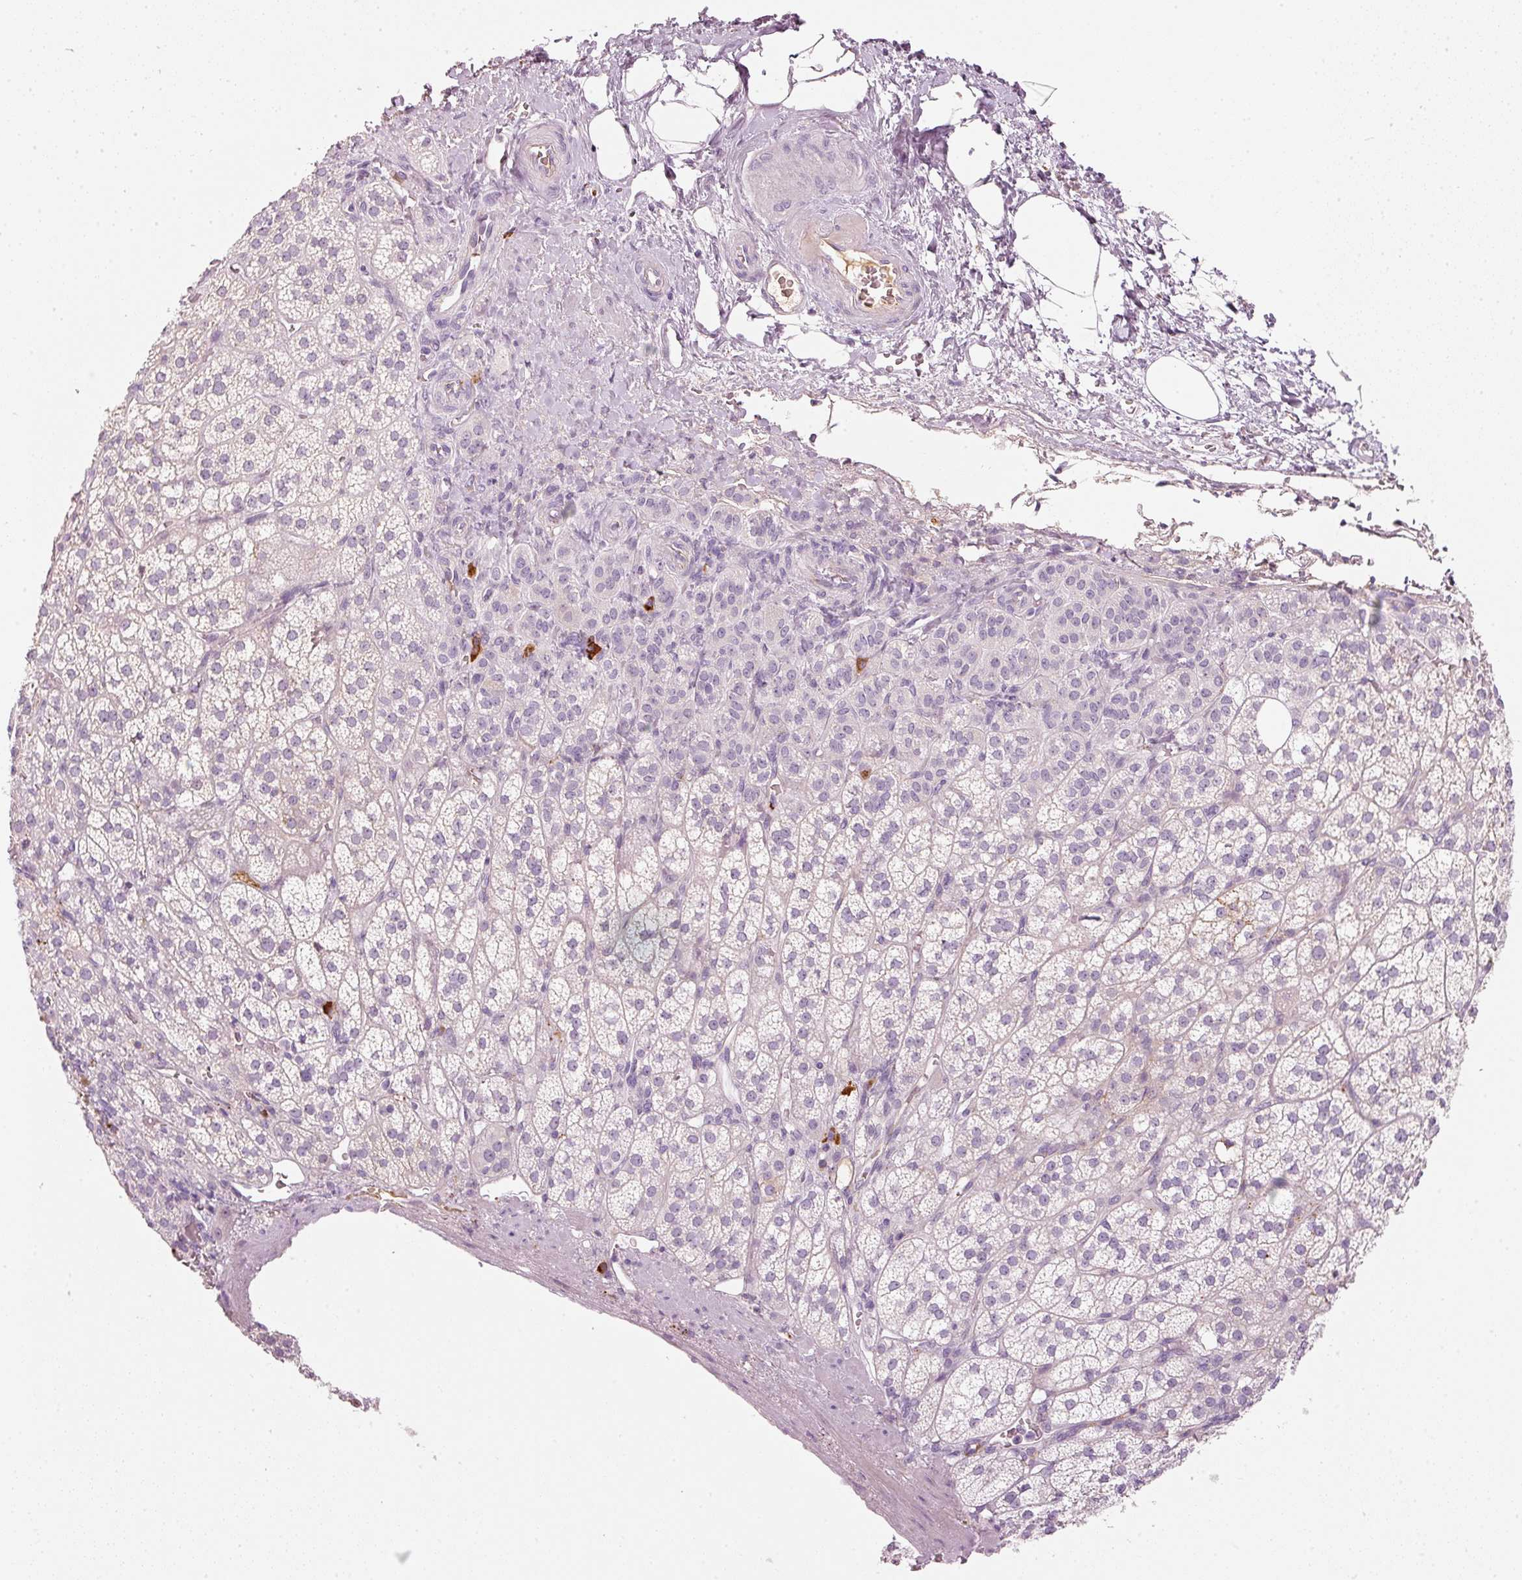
{"staining": {"intensity": "negative", "quantity": "none", "location": "none"}, "tissue": "adrenal gland", "cell_type": "Glandular cells", "image_type": "normal", "snomed": [{"axis": "morphology", "description": "Normal tissue, NOS"}, {"axis": "topography", "description": "Adrenal gland"}], "caption": "The histopathology image exhibits no staining of glandular cells in benign adrenal gland. Brightfield microscopy of immunohistochemistry (IHC) stained with DAB (brown) and hematoxylin (blue), captured at high magnification.", "gene": "VCAM1", "patient": {"sex": "female", "age": 60}}